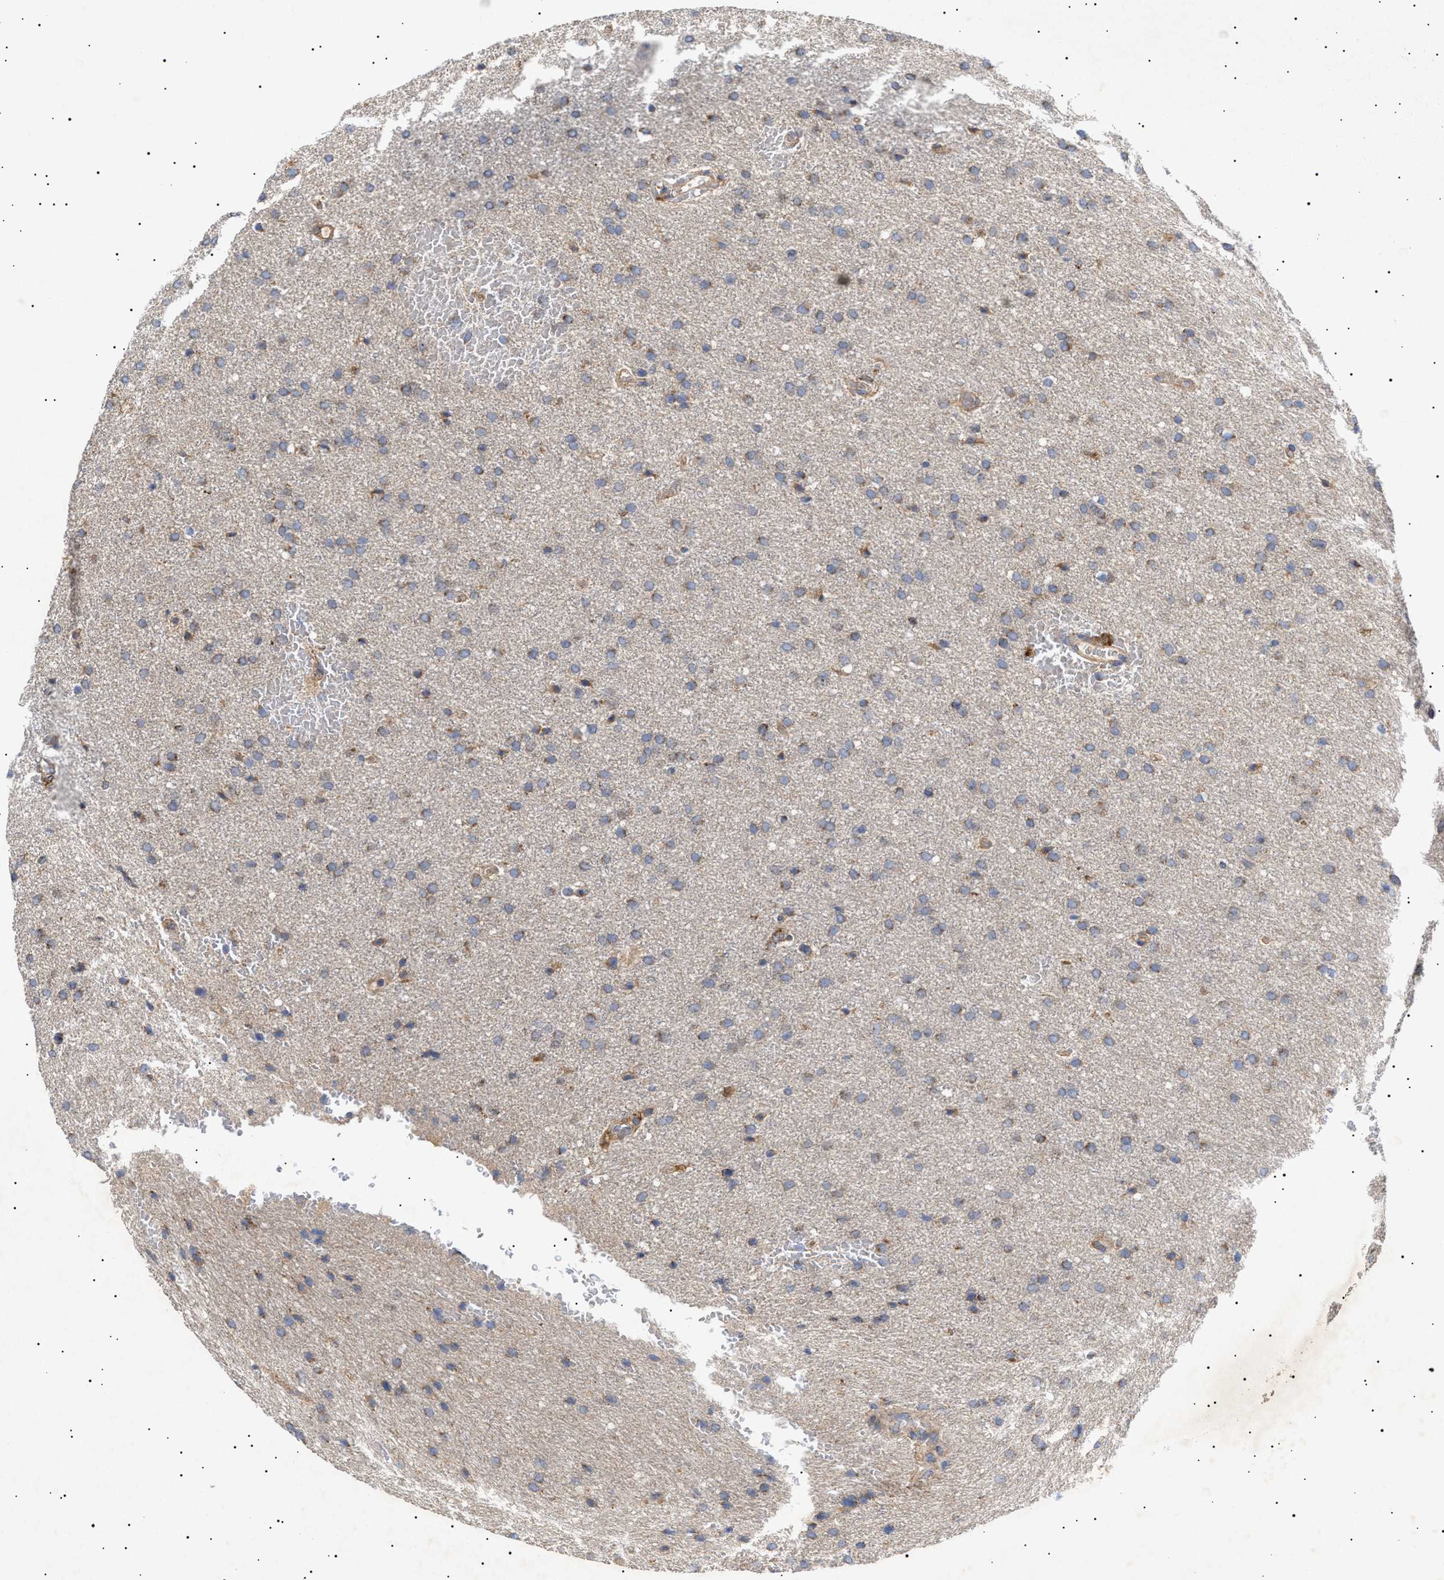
{"staining": {"intensity": "strong", "quantity": "<25%", "location": "cytoplasmic/membranous"}, "tissue": "glioma", "cell_type": "Tumor cells", "image_type": "cancer", "snomed": [{"axis": "morphology", "description": "Glioma, malignant, Low grade"}, {"axis": "topography", "description": "Brain"}], "caption": "Tumor cells show medium levels of strong cytoplasmic/membranous expression in about <25% of cells in human malignant glioma (low-grade). (Stains: DAB (3,3'-diaminobenzidine) in brown, nuclei in blue, Microscopy: brightfield microscopy at high magnification).", "gene": "MRPL10", "patient": {"sex": "female", "age": 37}}